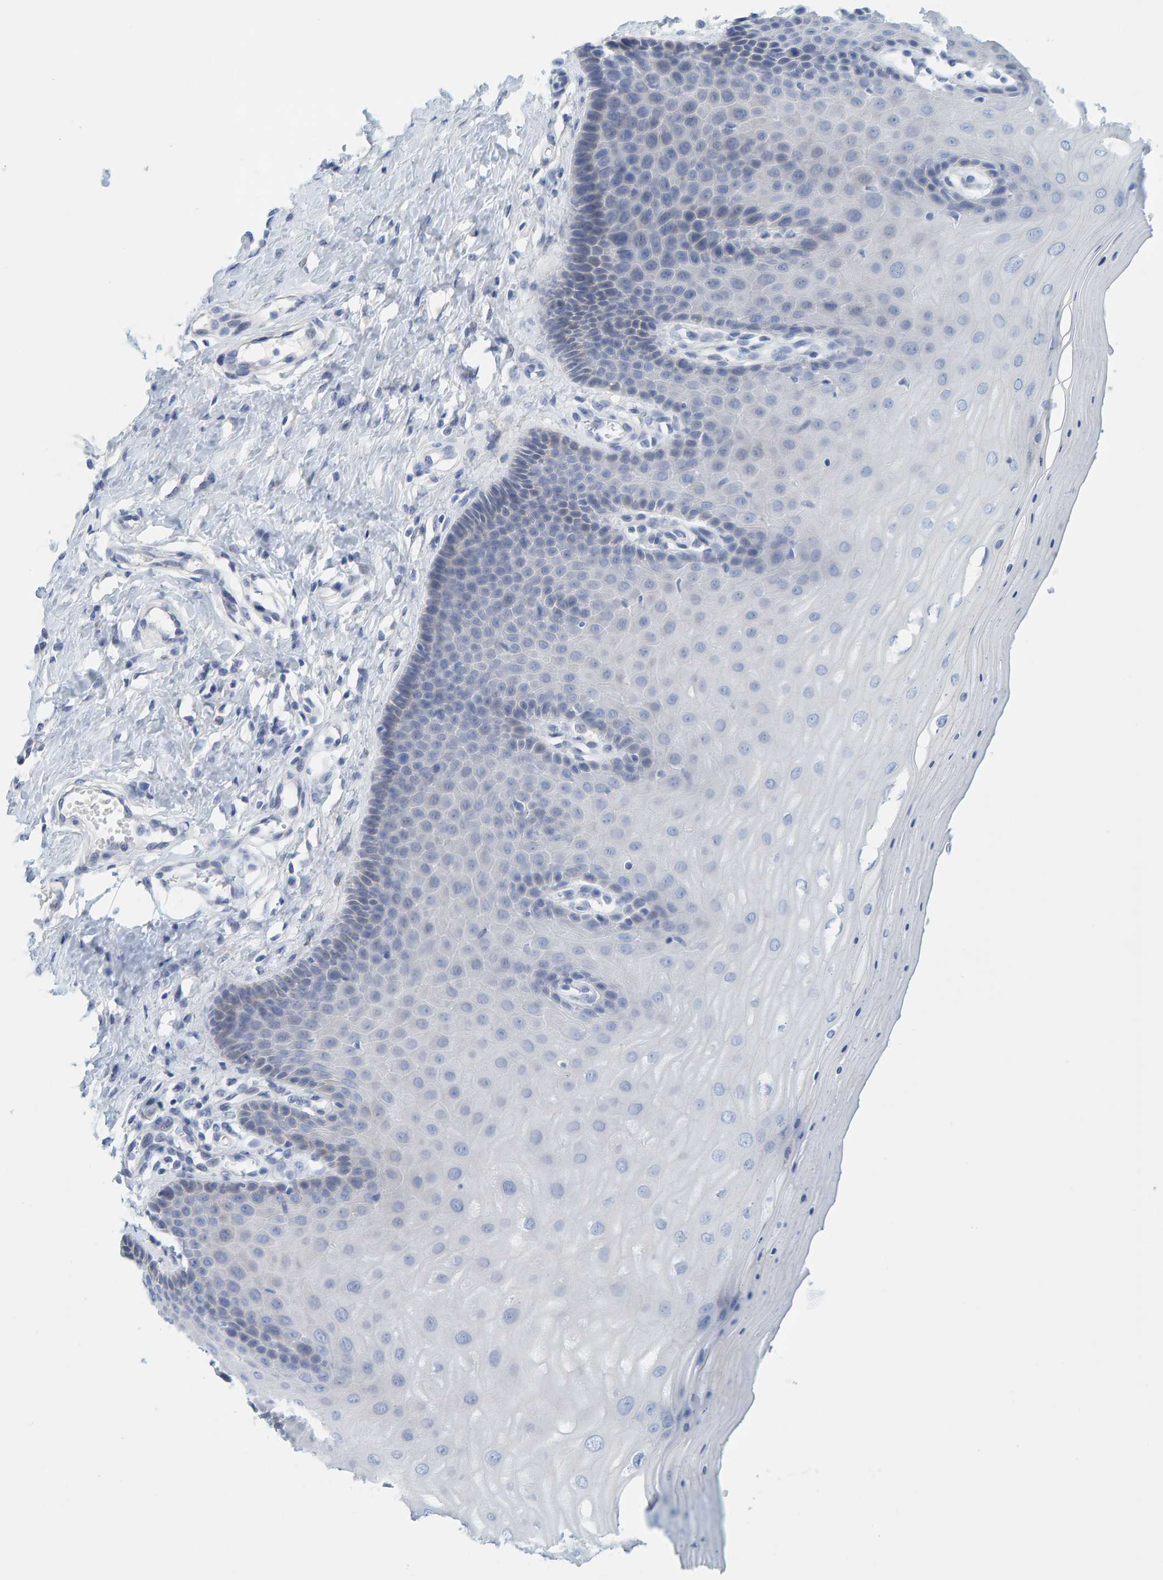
{"staining": {"intensity": "weak", "quantity": "<25%", "location": "cytoplasmic/membranous"}, "tissue": "cervix", "cell_type": "Glandular cells", "image_type": "normal", "snomed": [{"axis": "morphology", "description": "Normal tissue, NOS"}, {"axis": "topography", "description": "Cervix"}], "caption": "This is an immunohistochemistry (IHC) image of normal cervix. There is no staining in glandular cells.", "gene": "KLHL11", "patient": {"sex": "female", "age": 55}}